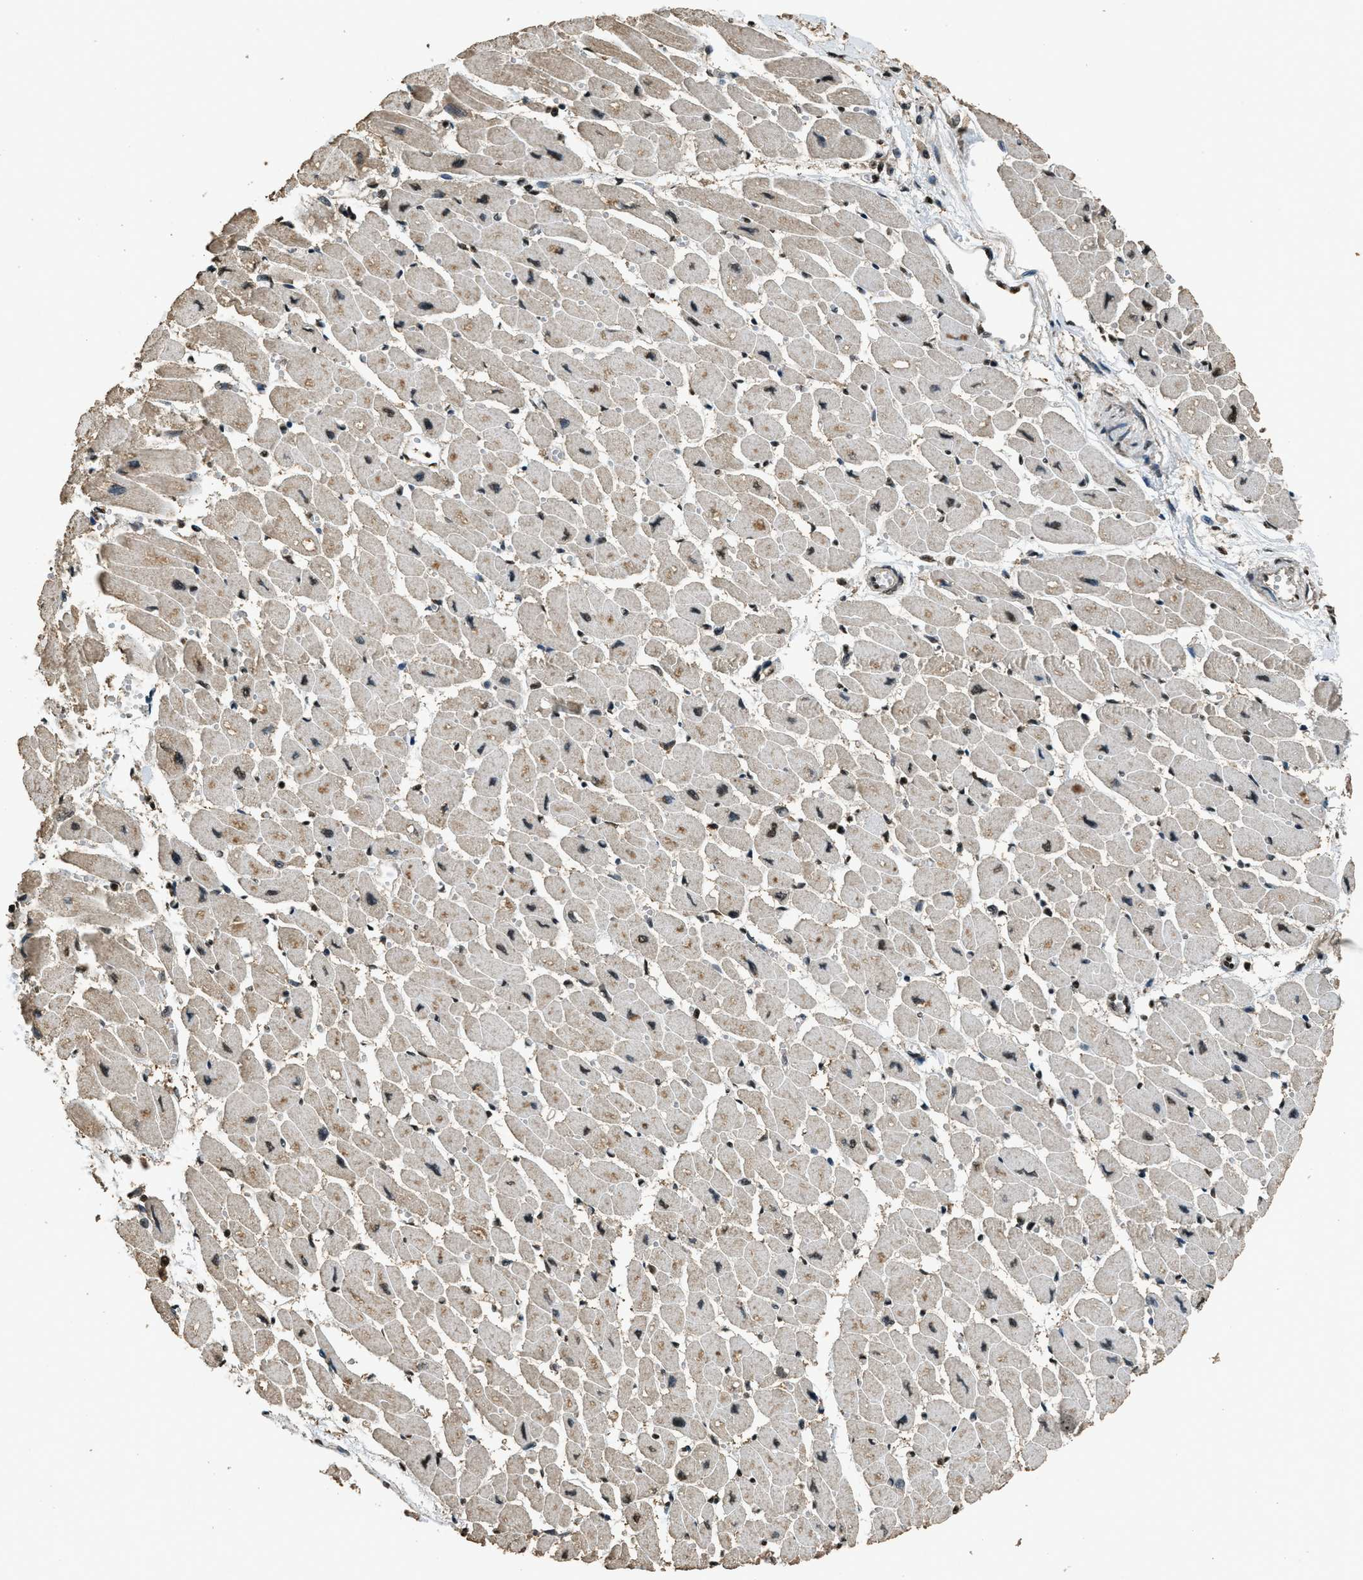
{"staining": {"intensity": "moderate", "quantity": "<25%", "location": "nuclear"}, "tissue": "heart muscle", "cell_type": "Cardiomyocytes", "image_type": "normal", "snomed": [{"axis": "morphology", "description": "Normal tissue, NOS"}, {"axis": "topography", "description": "Heart"}], "caption": "The image displays immunohistochemical staining of benign heart muscle. There is moderate nuclear positivity is appreciated in about <25% of cardiomyocytes. (DAB (3,3'-diaminobenzidine) IHC with brightfield microscopy, high magnification).", "gene": "MYB", "patient": {"sex": "female", "age": 54}}